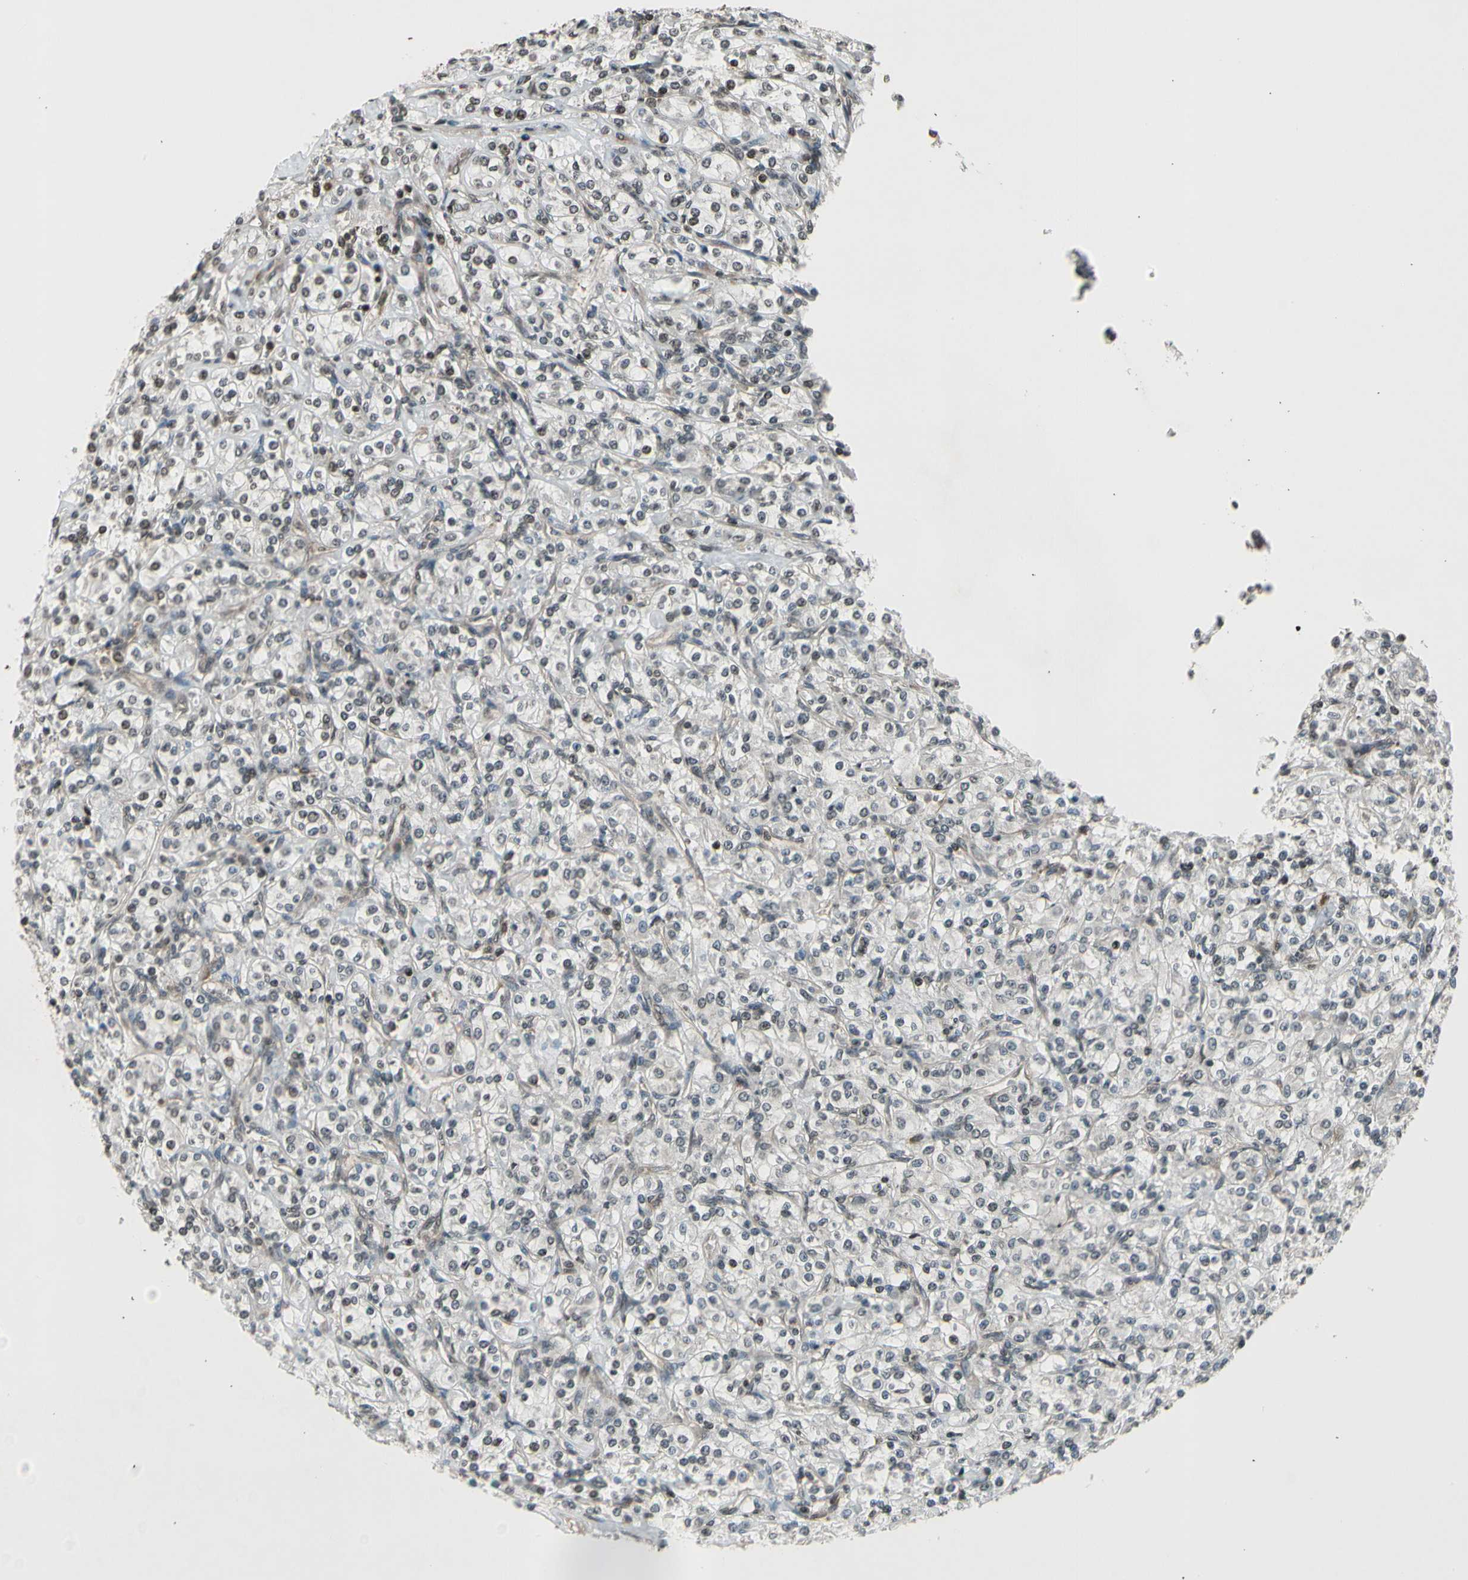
{"staining": {"intensity": "negative", "quantity": "none", "location": "none"}, "tissue": "renal cancer", "cell_type": "Tumor cells", "image_type": "cancer", "snomed": [{"axis": "morphology", "description": "Adenocarcinoma, NOS"}, {"axis": "topography", "description": "Kidney"}], "caption": "High power microscopy histopathology image of an IHC photomicrograph of adenocarcinoma (renal), revealing no significant staining in tumor cells.", "gene": "SMN2", "patient": {"sex": "male", "age": 77}}